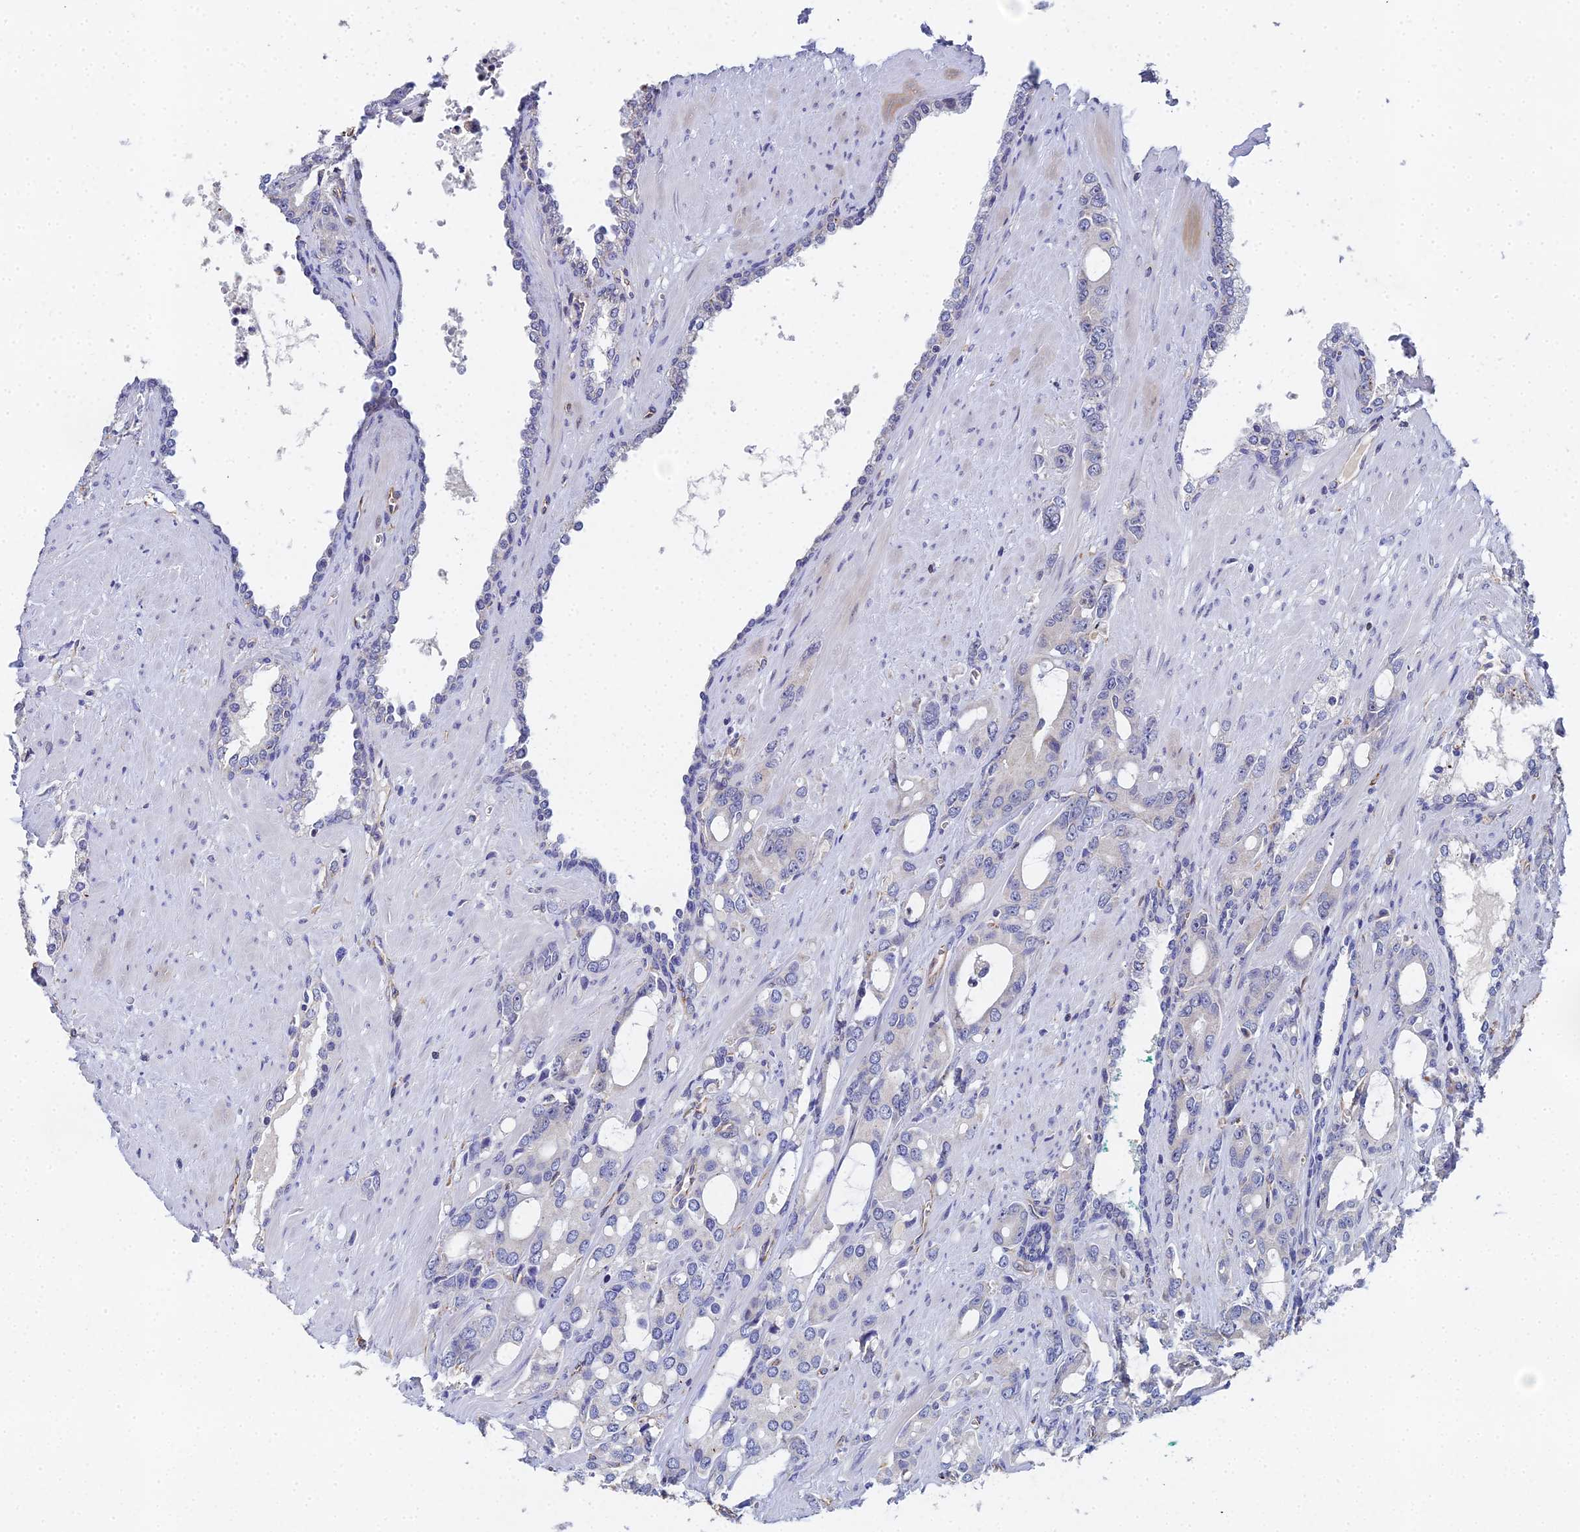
{"staining": {"intensity": "negative", "quantity": "none", "location": "none"}, "tissue": "prostate cancer", "cell_type": "Tumor cells", "image_type": "cancer", "snomed": [{"axis": "morphology", "description": "Adenocarcinoma, High grade"}, {"axis": "topography", "description": "Prostate"}], "caption": "A micrograph of prostate cancer (high-grade adenocarcinoma) stained for a protein shows no brown staining in tumor cells.", "gene": "ENSG00000268674", "patient": {"sex": "male", "age": 72}}